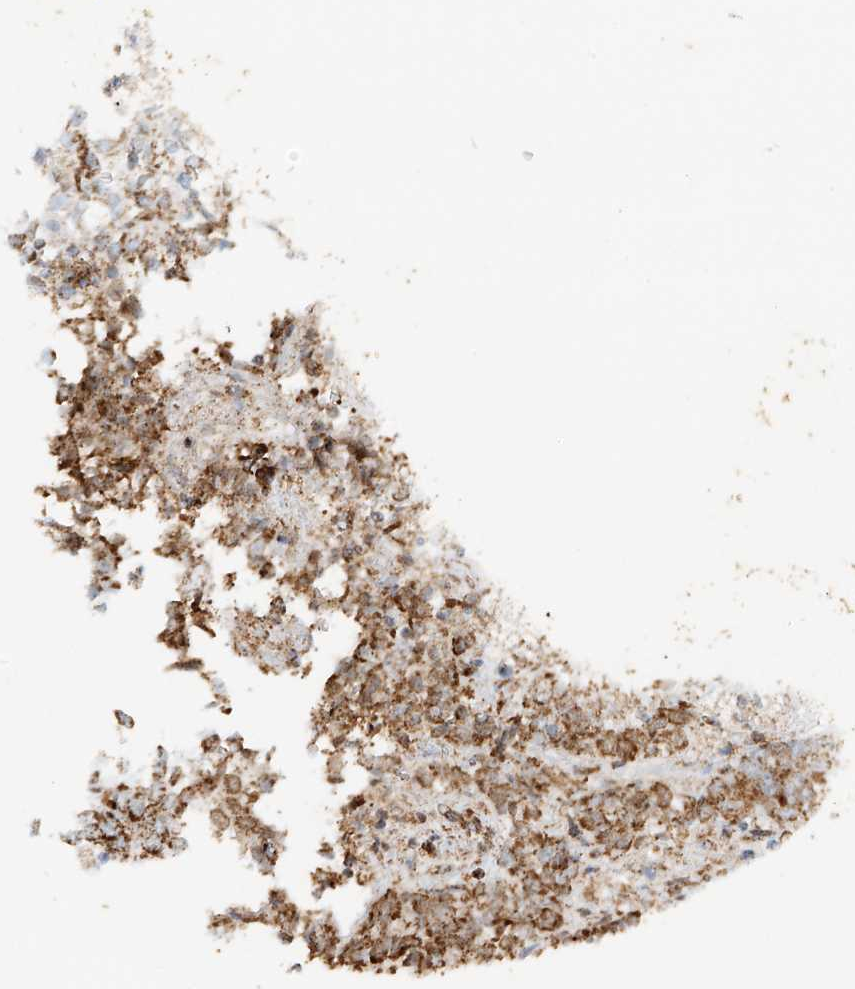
{"staining": {"intensity": "moderate", "quantity": ">75%", "location": "cytoplasmic/membranous"}, "tissue": "endometrial cancer", "cell_type": "Tumor cells", "image_type": "cancer", "snomed": [{"axis": "morphology", "description": "Adenocarcinoma, NOS"}, {"axis": "topography", "description": "Endometrium"}], "caption": "Endometrial cancer (adenocarcinoma) stained with DAB immunohistochemistry (IHC) reveals medium levels of moderate cytoplasmic/membranous expression in approximately >75% of tumor cells.", "gene": "MIPEP", "patient": {"sex": "female", "age": 80}}